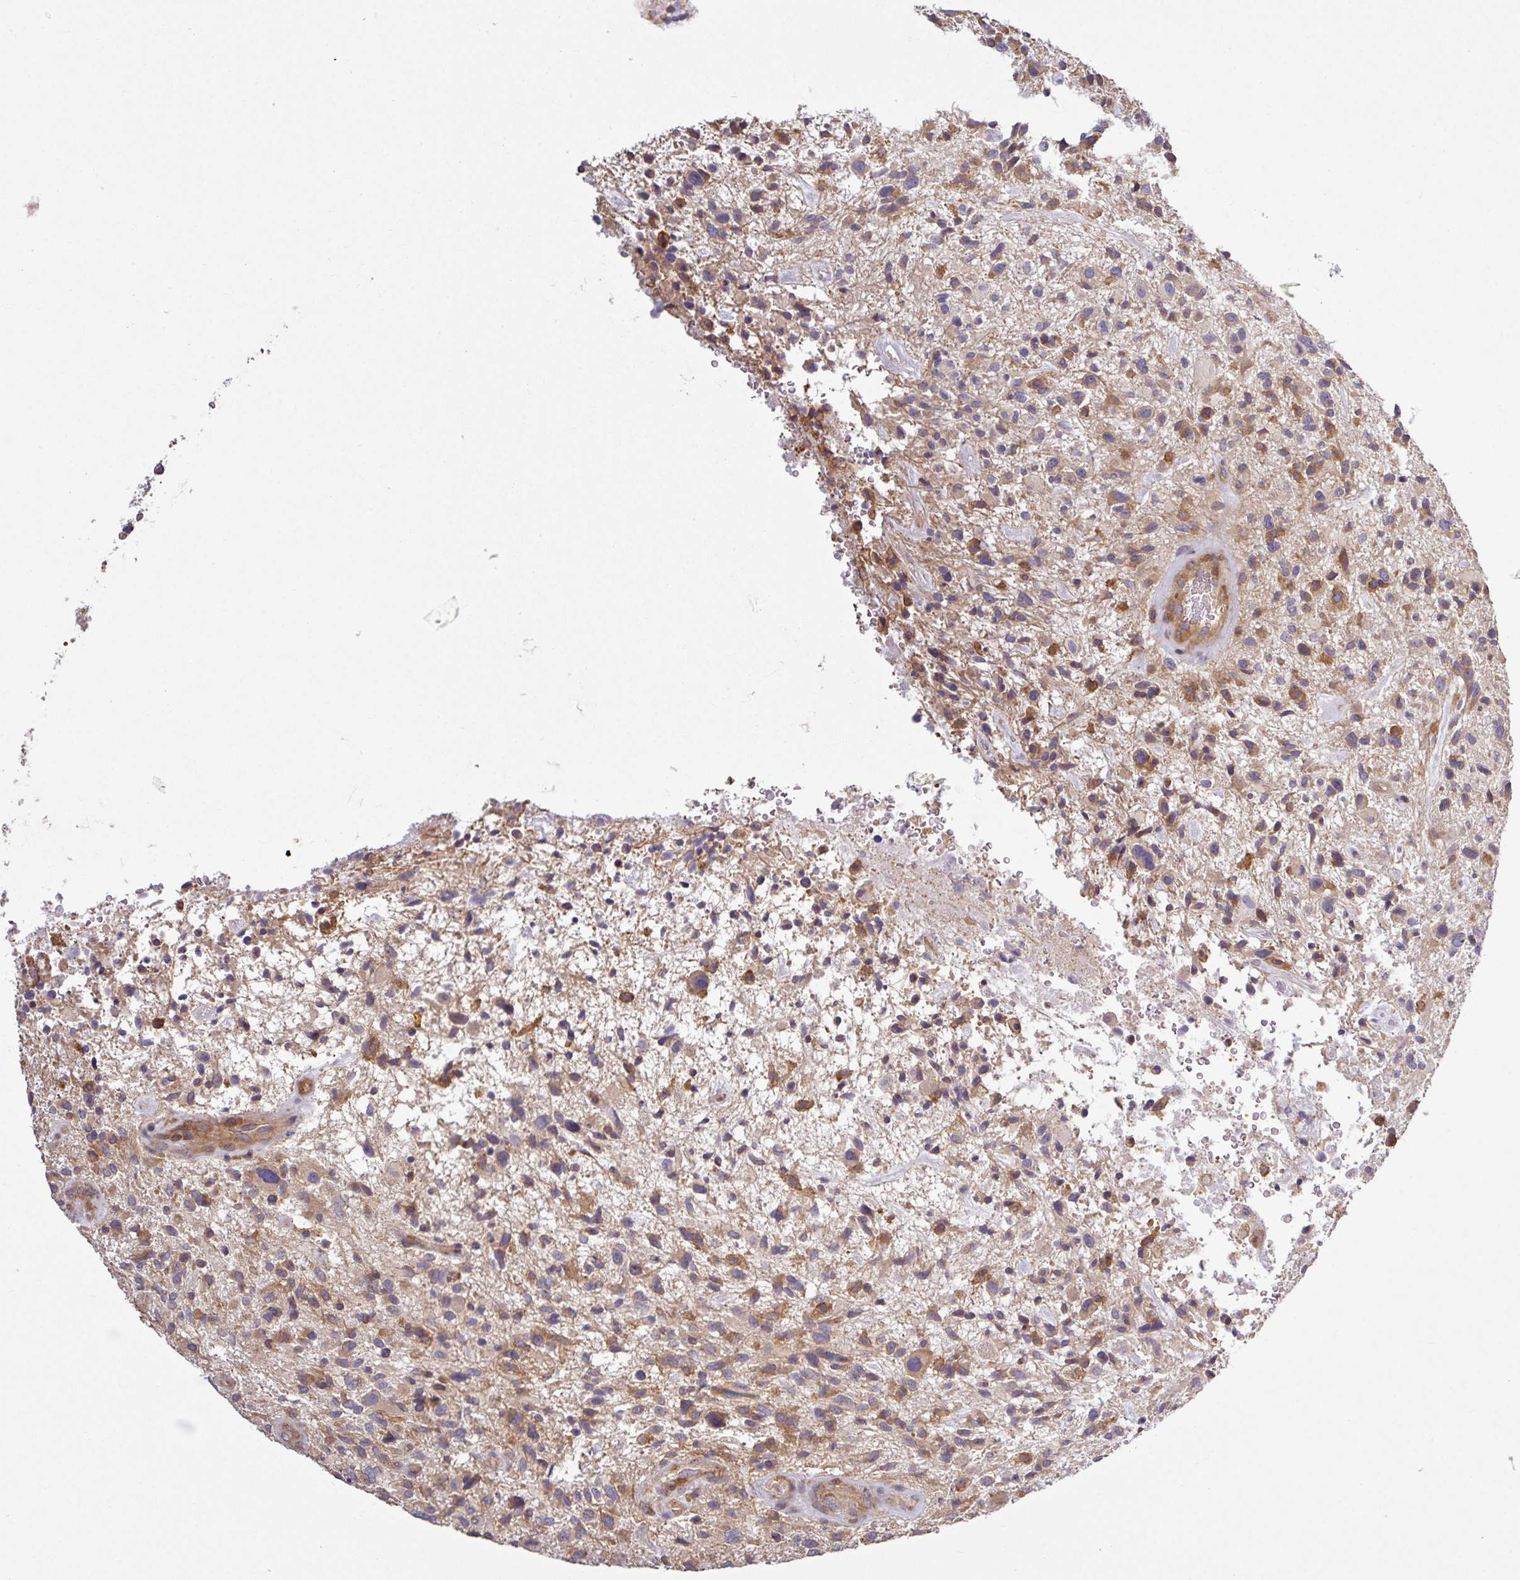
{"staining": {"intensity": "moderate", "quantity": ">75%", "location": "cytoplasmic/membranous"}, "tissue": "glioma", "cell_type": "Tumor cells", "image_type": "cancer", "snomed": [{"axis": "morphology", "description": "Glioma, malignant, High grade"}, {"axis": "topography", "description": "Brain"}], "caption": "Protein staining of glioma tissue exhibits moderate cytoplasmic/membranous expression in approximately >75% of tumor cells.", "gene": "LRRC74B", "patient": {"sex": "male", "age": 47}}